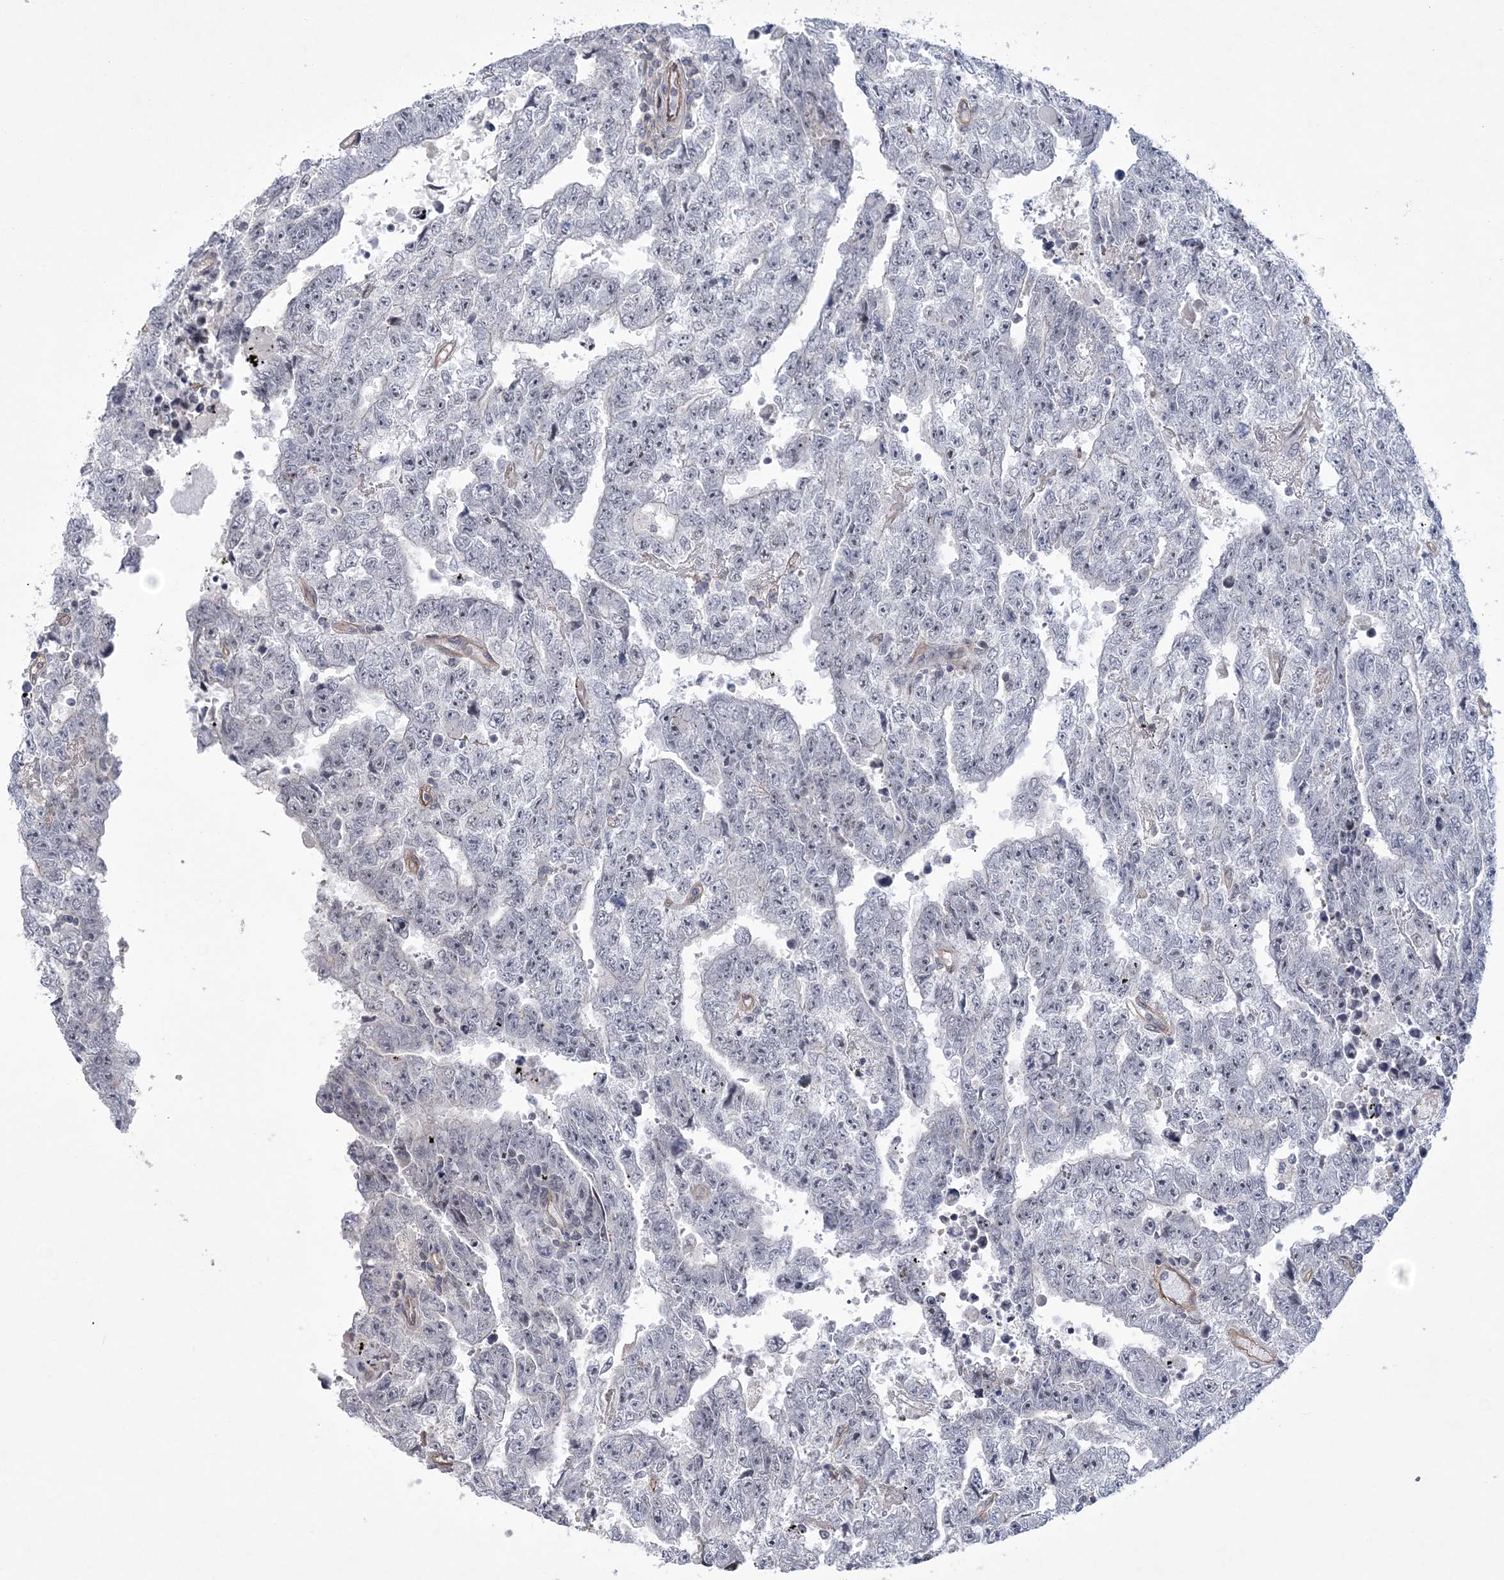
{"staining": {"intensity": "negative", "quantity": "none", "location": "none"}, "tissue": "testis cancer", "cell_type": "Tumor cells", "image_type": "cancer", "snomed": [{"axis": "morphology", "description": "Carcinoma, Embryonal, NOS"}, {"axis": "topography", "description": "Testis"}], "caption": "This is an IHC histopathology image of human testis cancer. There is no staining in tumor cells.", "gene": "HOMEZ", "patient": {"sex": "male", "age": 25}}